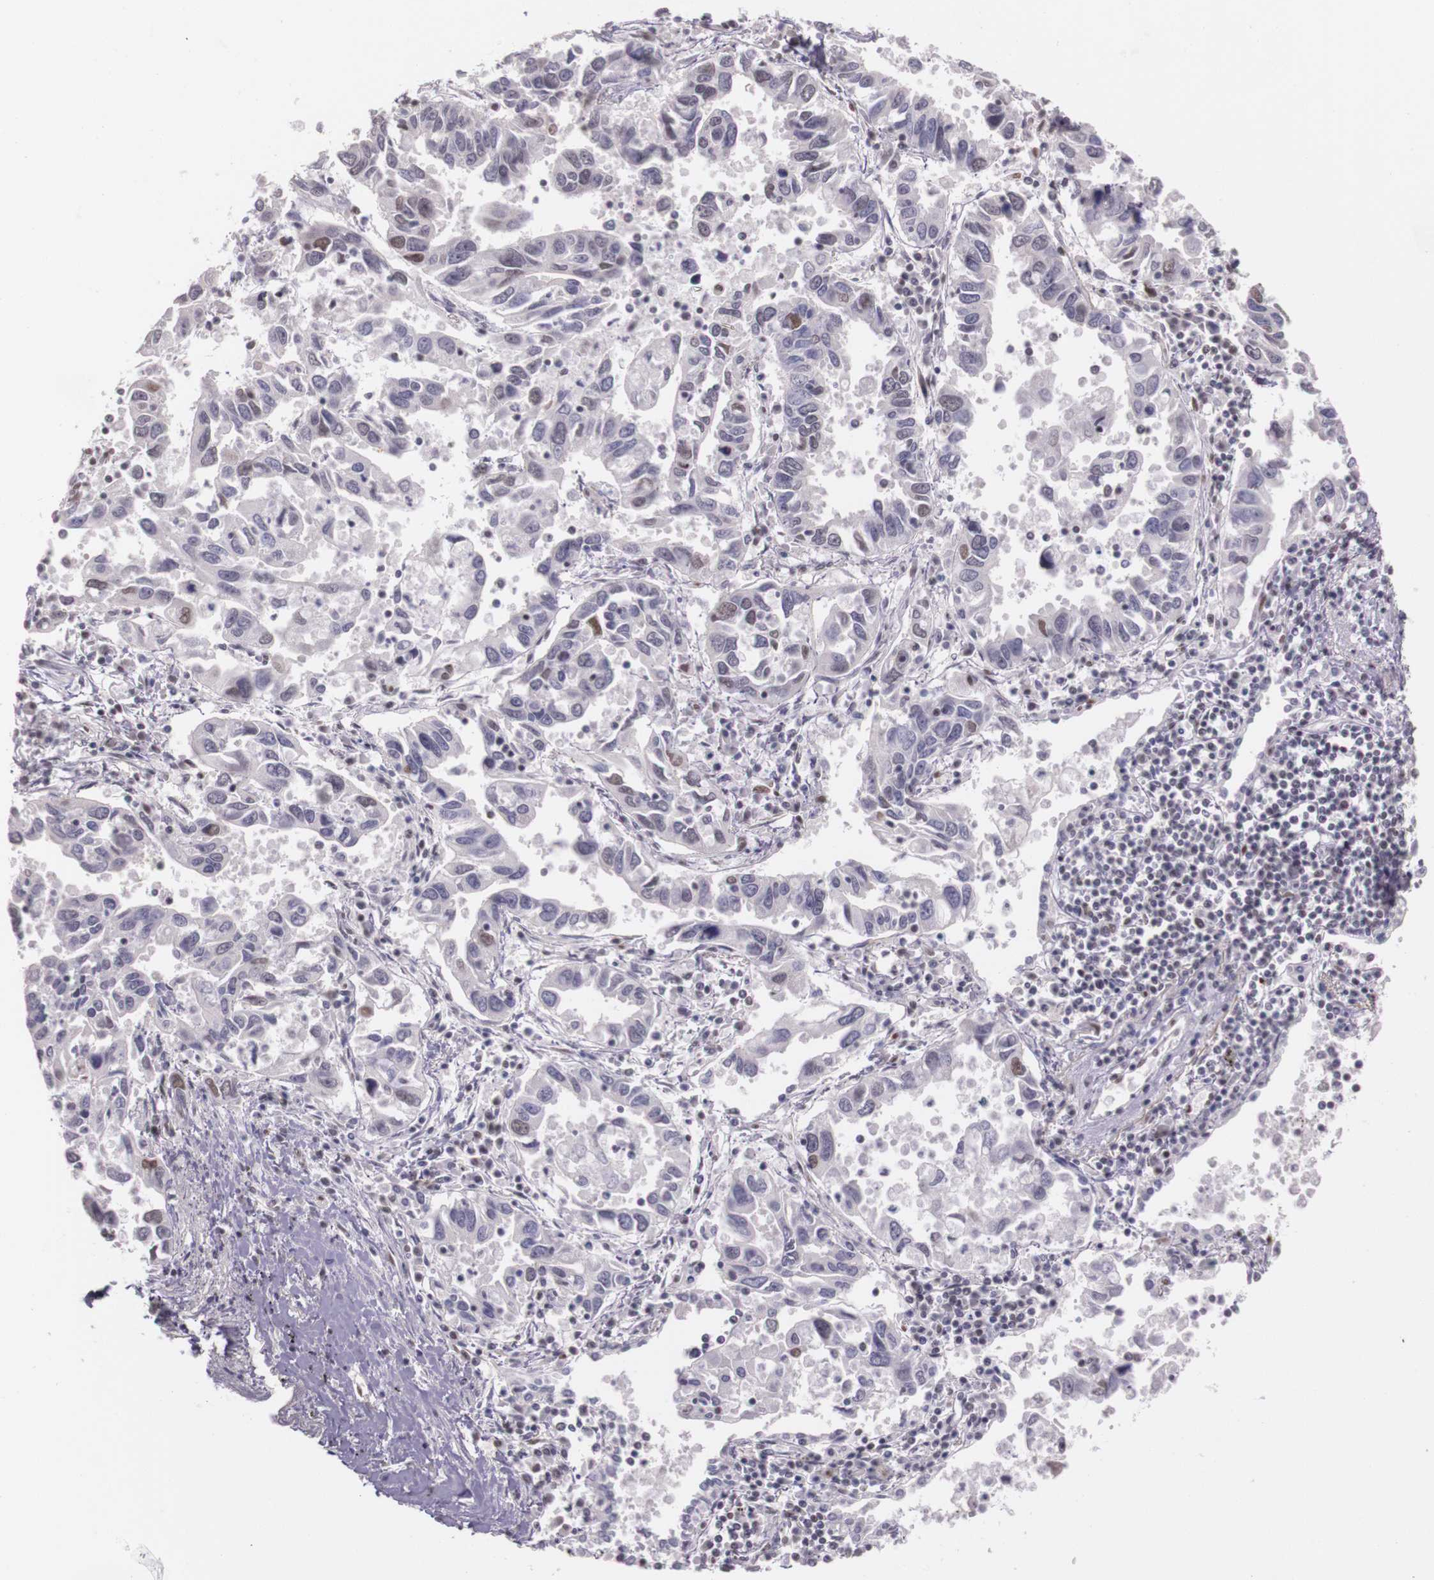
{"staining": {"intensity": "weak", "quantity": ">75%", "location": "nuclear"}, "tissue": "lung cancer", "cell_type": "Tumor cells", "image_type": "cancer", "snomed": [{"axis": "morphology", "description": "Adenocarcinoma, NOS"}, {"axis": "topography", "description": "Lung"}], "caption": "Adenocarcinoma (lung) tissue demonstrates weak nuclear expression in about >75% of tumor cells The protein is shown in brown color, while the nuclei are stained blue.", "gene": "WDR13", "patient": {"sex": "male", "age": 48}}